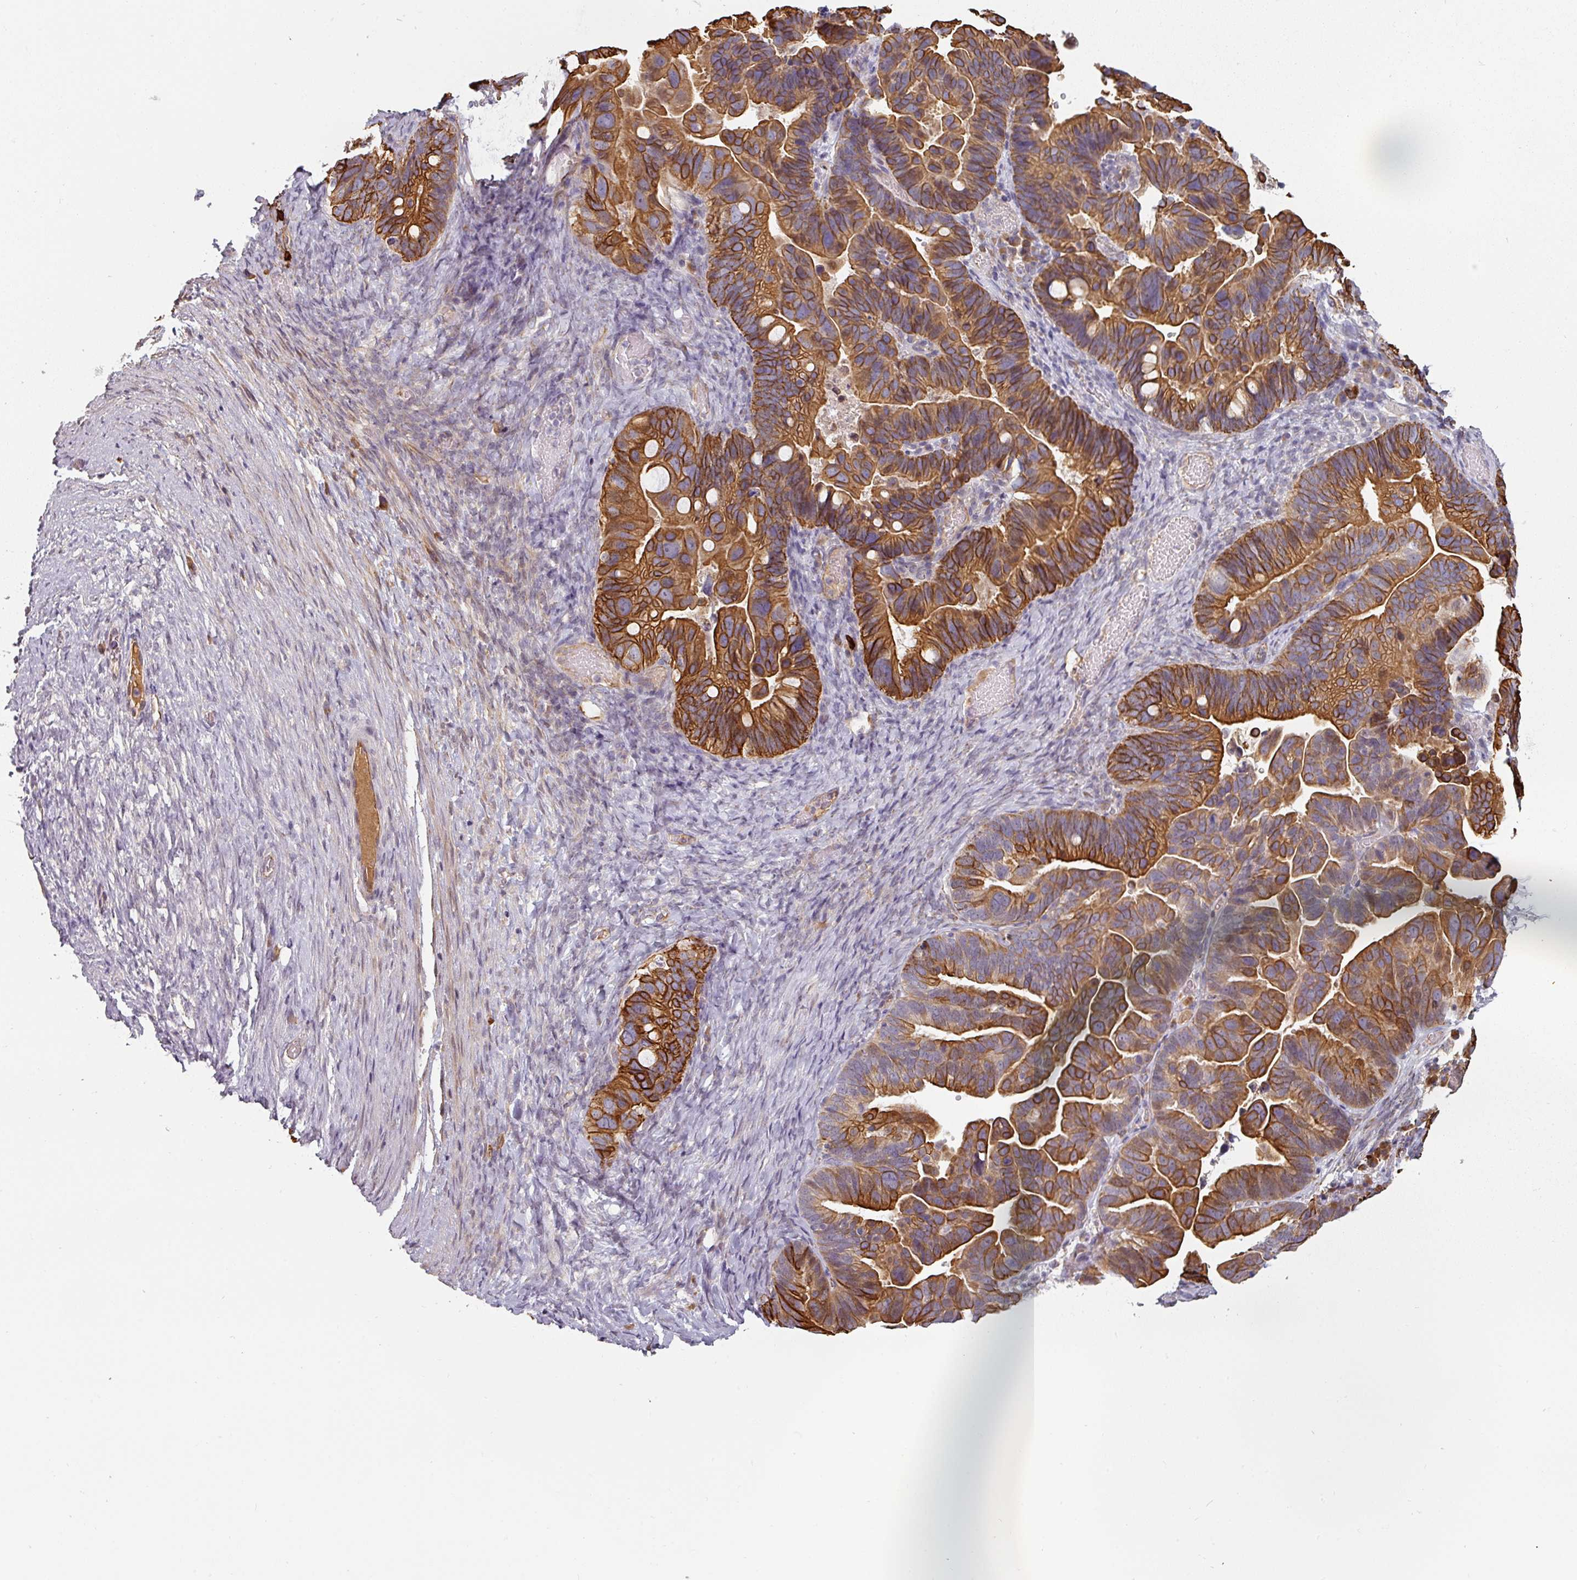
{"staining": {"intensity": "moderate", "quantity": ">75%", "location": "cytoplasmic/membranous"}, "tissue": "ovarian cancer", "cell_type": "Tumor cells", "image_type": "cancer", "snomed": [{"axis": "morphology", "description": "Cystadenocarcinoma, serous, NOS"}, {"axis": "topography", "description": "Ovary"}], "caption": "A micrograph of ovarian cancer (serous cystadenocarcinoma) stained for a protein reveals moderate cytoplasmic/membranous brown staining in tumor cells. Using DAB (brown) and hematoxylin (blue) stains, captured at high magnification using brightfield microscopy.", "gene": "CEP78", "patient": {"sex": "female", "age": 56}}